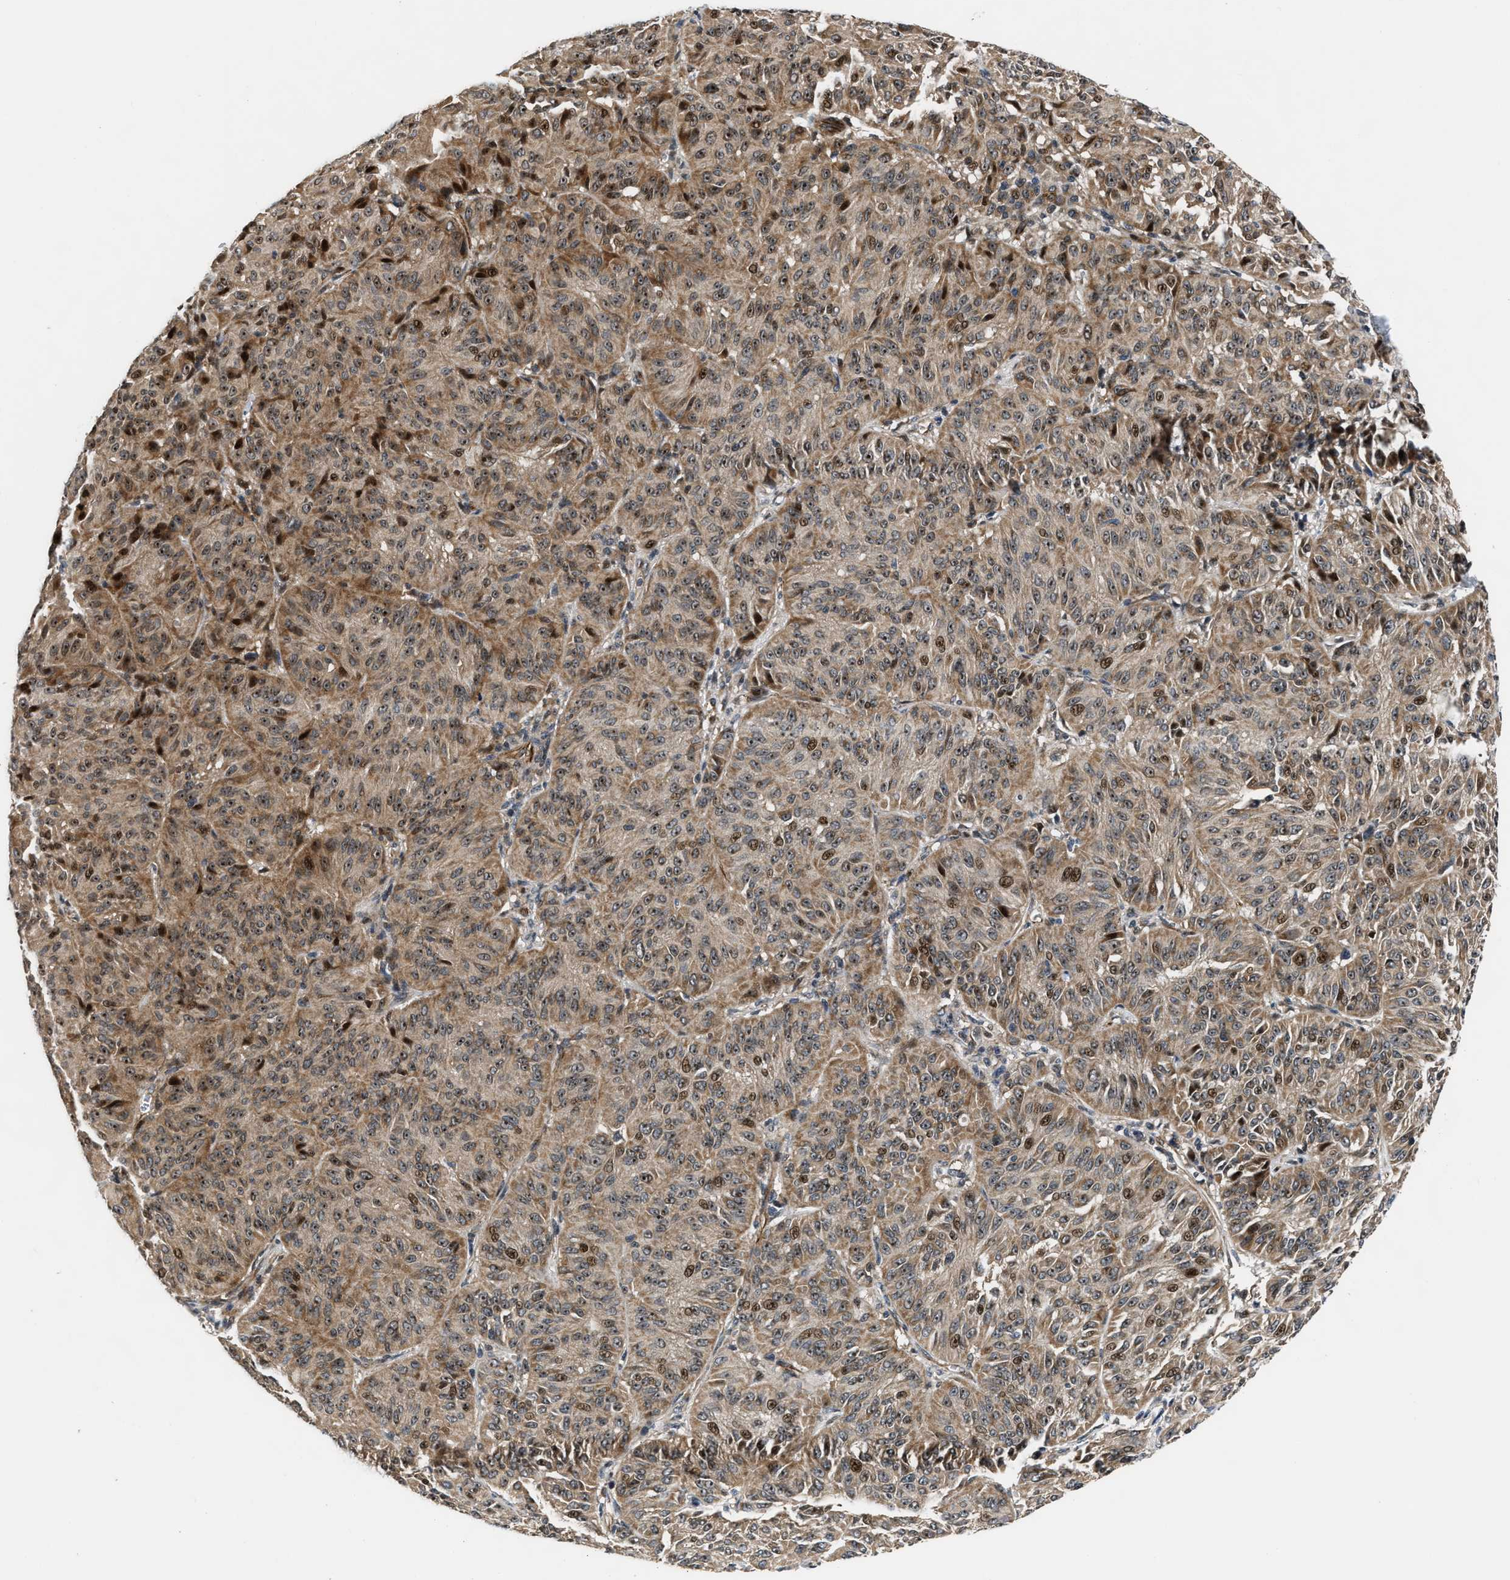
{"staining": {"intensity": "moderate", "quantity": ">75%", "location": "cytoplasmic/membranous,nuclear"}, "tissue": "melanoma", "cell_type": "Tumor cells", "image_type": "cancer", "snomed": [{"axis": "morphology", "description": "Malignant melanoma, NOS"}, {"axis": "topography", "description": "Skin"}], "caption": "This photomicrograph shows malignant melanoma stained with immunohistochemistry to label a protein in brown. The cytoplasmic/membranous and nuclear of tumor cells show moderate positivity for the protein. Nuclei are counter-stained blue.", "gene": "ALDH3A2", "patient": {"sex": "female", "age": 72}}